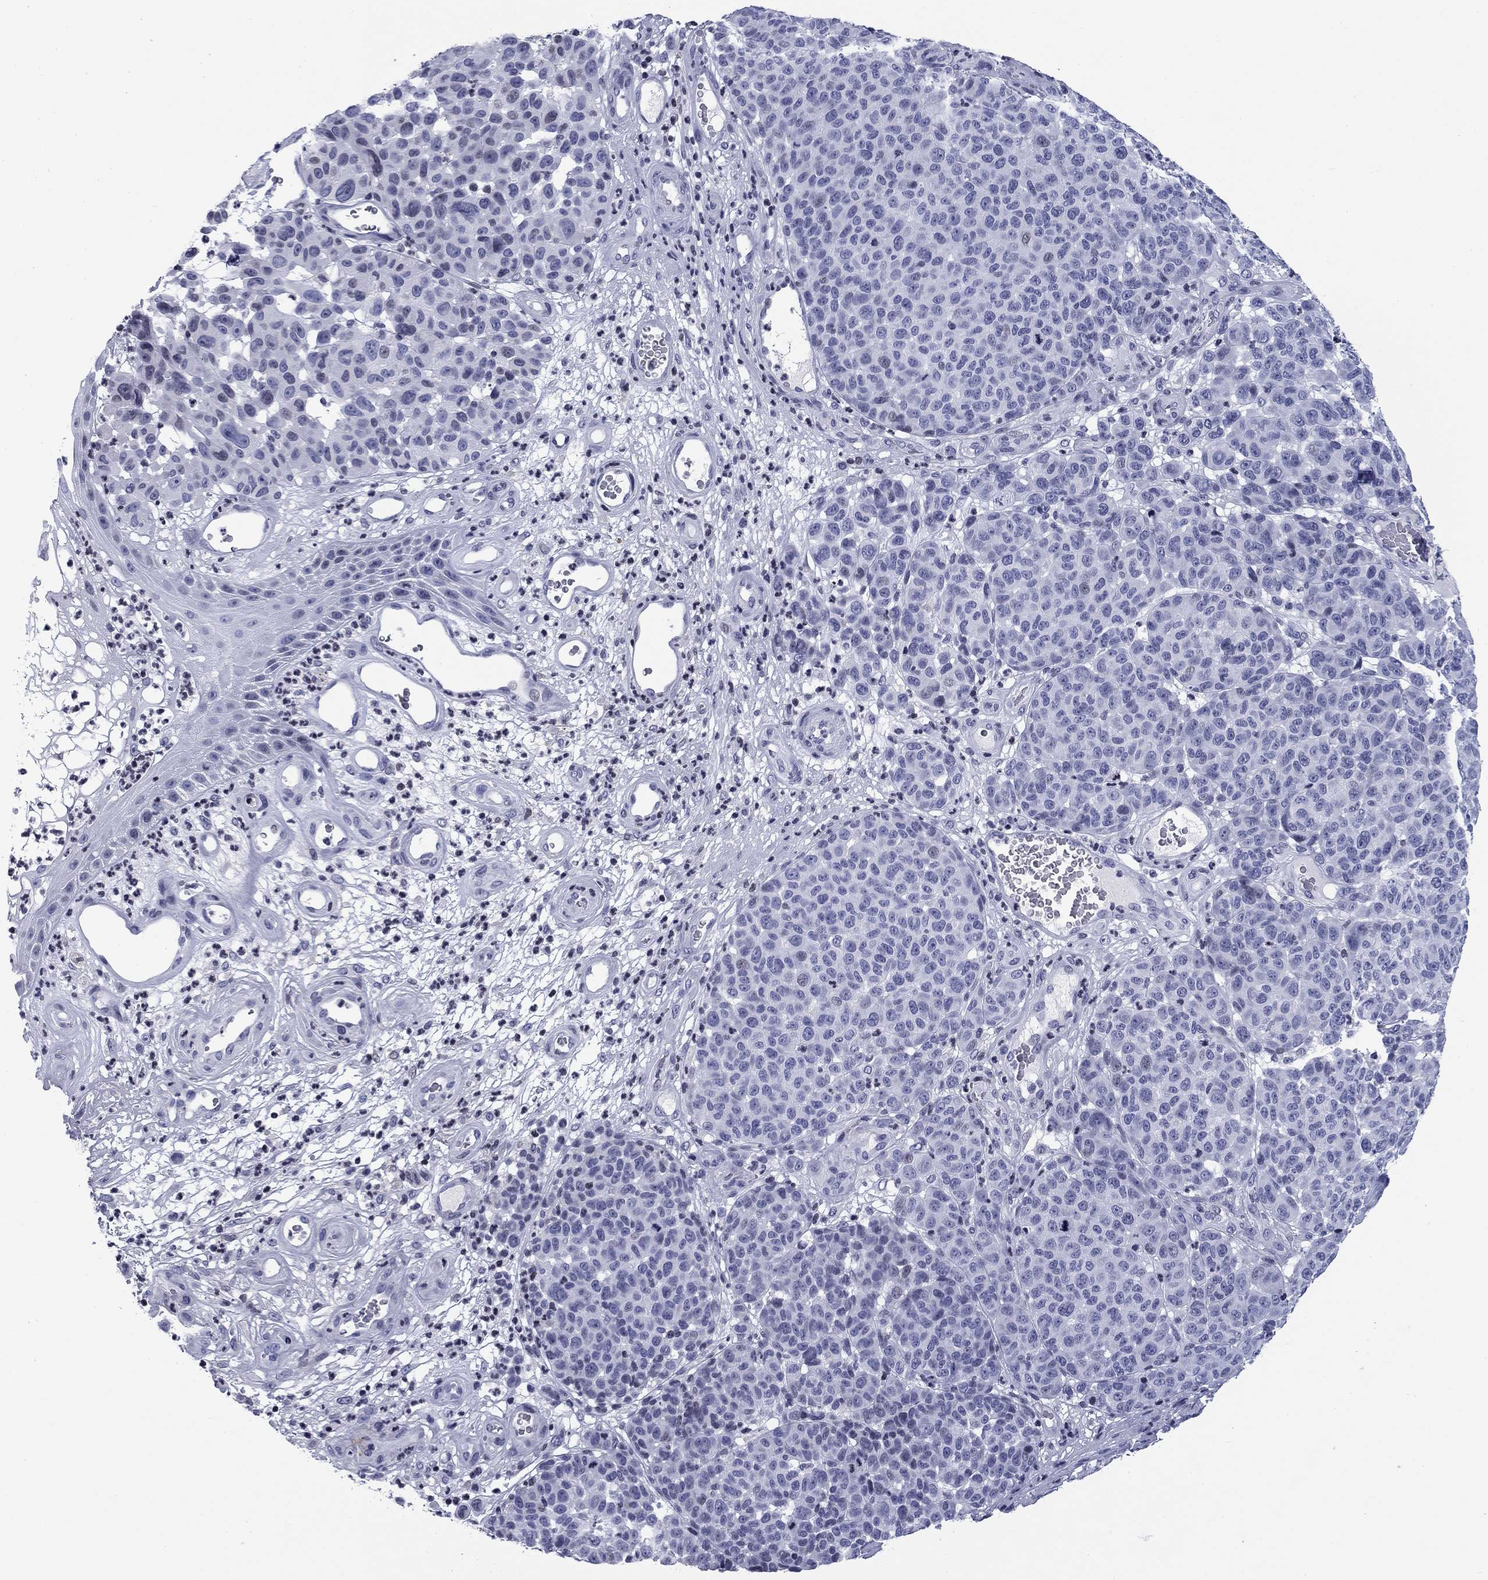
{"staining": {"intensity": "negative", "quantity": "none", "location": "none"}, "tissue": "melanoma", "cell_type": "Tumor cells", "image_type": "cancer", "snomed": [{"axis": "morphology", "description": "Malignant melanoma, NOS"}, {"axis": "topography", "description": "Skin"}], "caption": "Immunohistochemistry (IHC) photomicrograph of malignant melanoma stained for a protein (brown), which exhibits no staining in tumor cells. (DAB (3,3'-diaminobenzidine) immunohistochemistry (IHC) with hematoxylin counter stain).", "gene": "CCDC144A", "patient": {"sex": "male", "age": 59}}